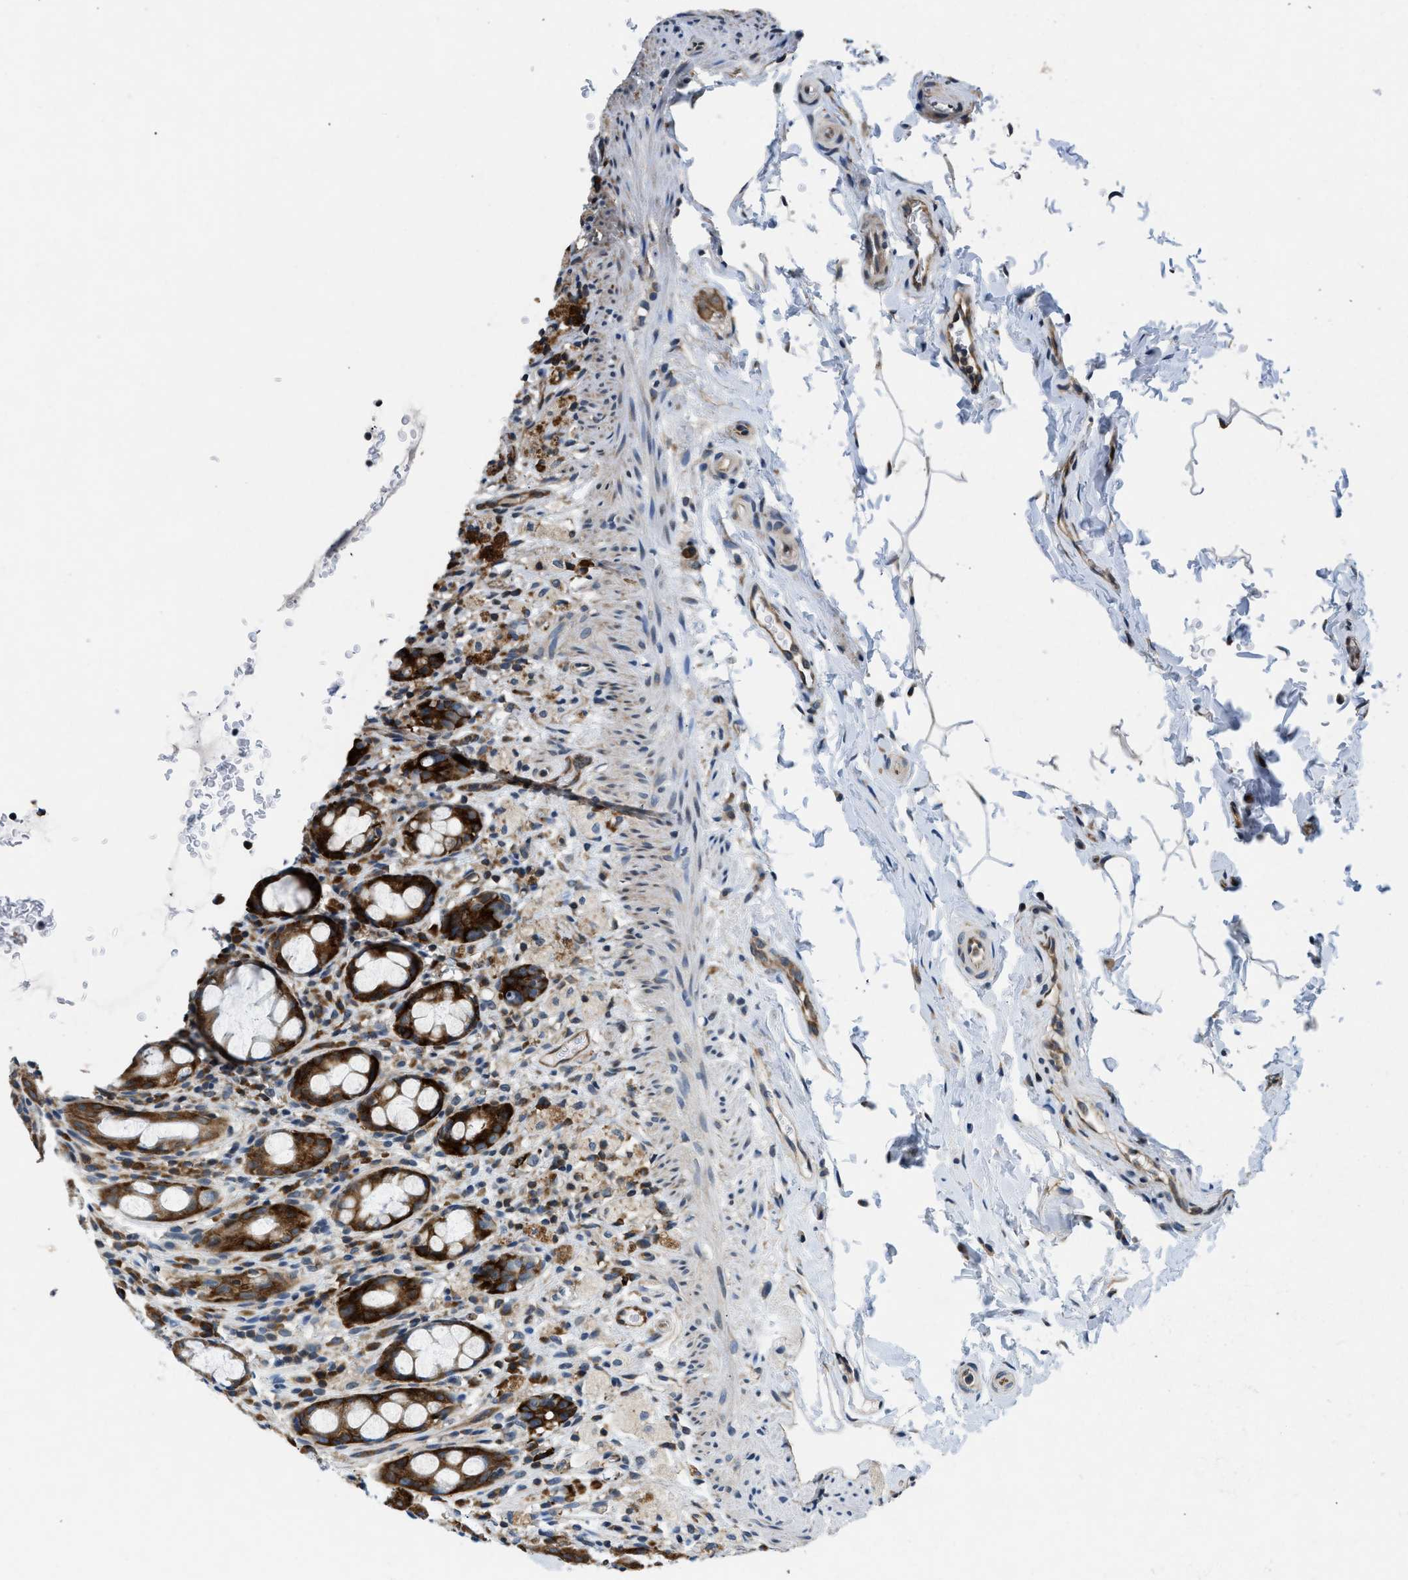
{"staining": {"intensity": "strong", "quantity": ">75%", "location": "cytoplasmic/membranous"}, "tissue": "rectum", "cell_type": "Glandular cells", "image_type": "normal", "snomed": [{"axis": "morphology", "description": "Normal tissue, NOS"}, {"axis": "topography", "description": "Rectum"}], "caption": "Immunohistochemistry (IHC) (DAB (3,3'-diaminobenzidine)) staining of normal human rectum displays strong cytoplasmic/membranous protein expression in approximately >75% of glandular cells.", "gene": "PA2G4", "patient": {"sex": "male", "age": 44}}